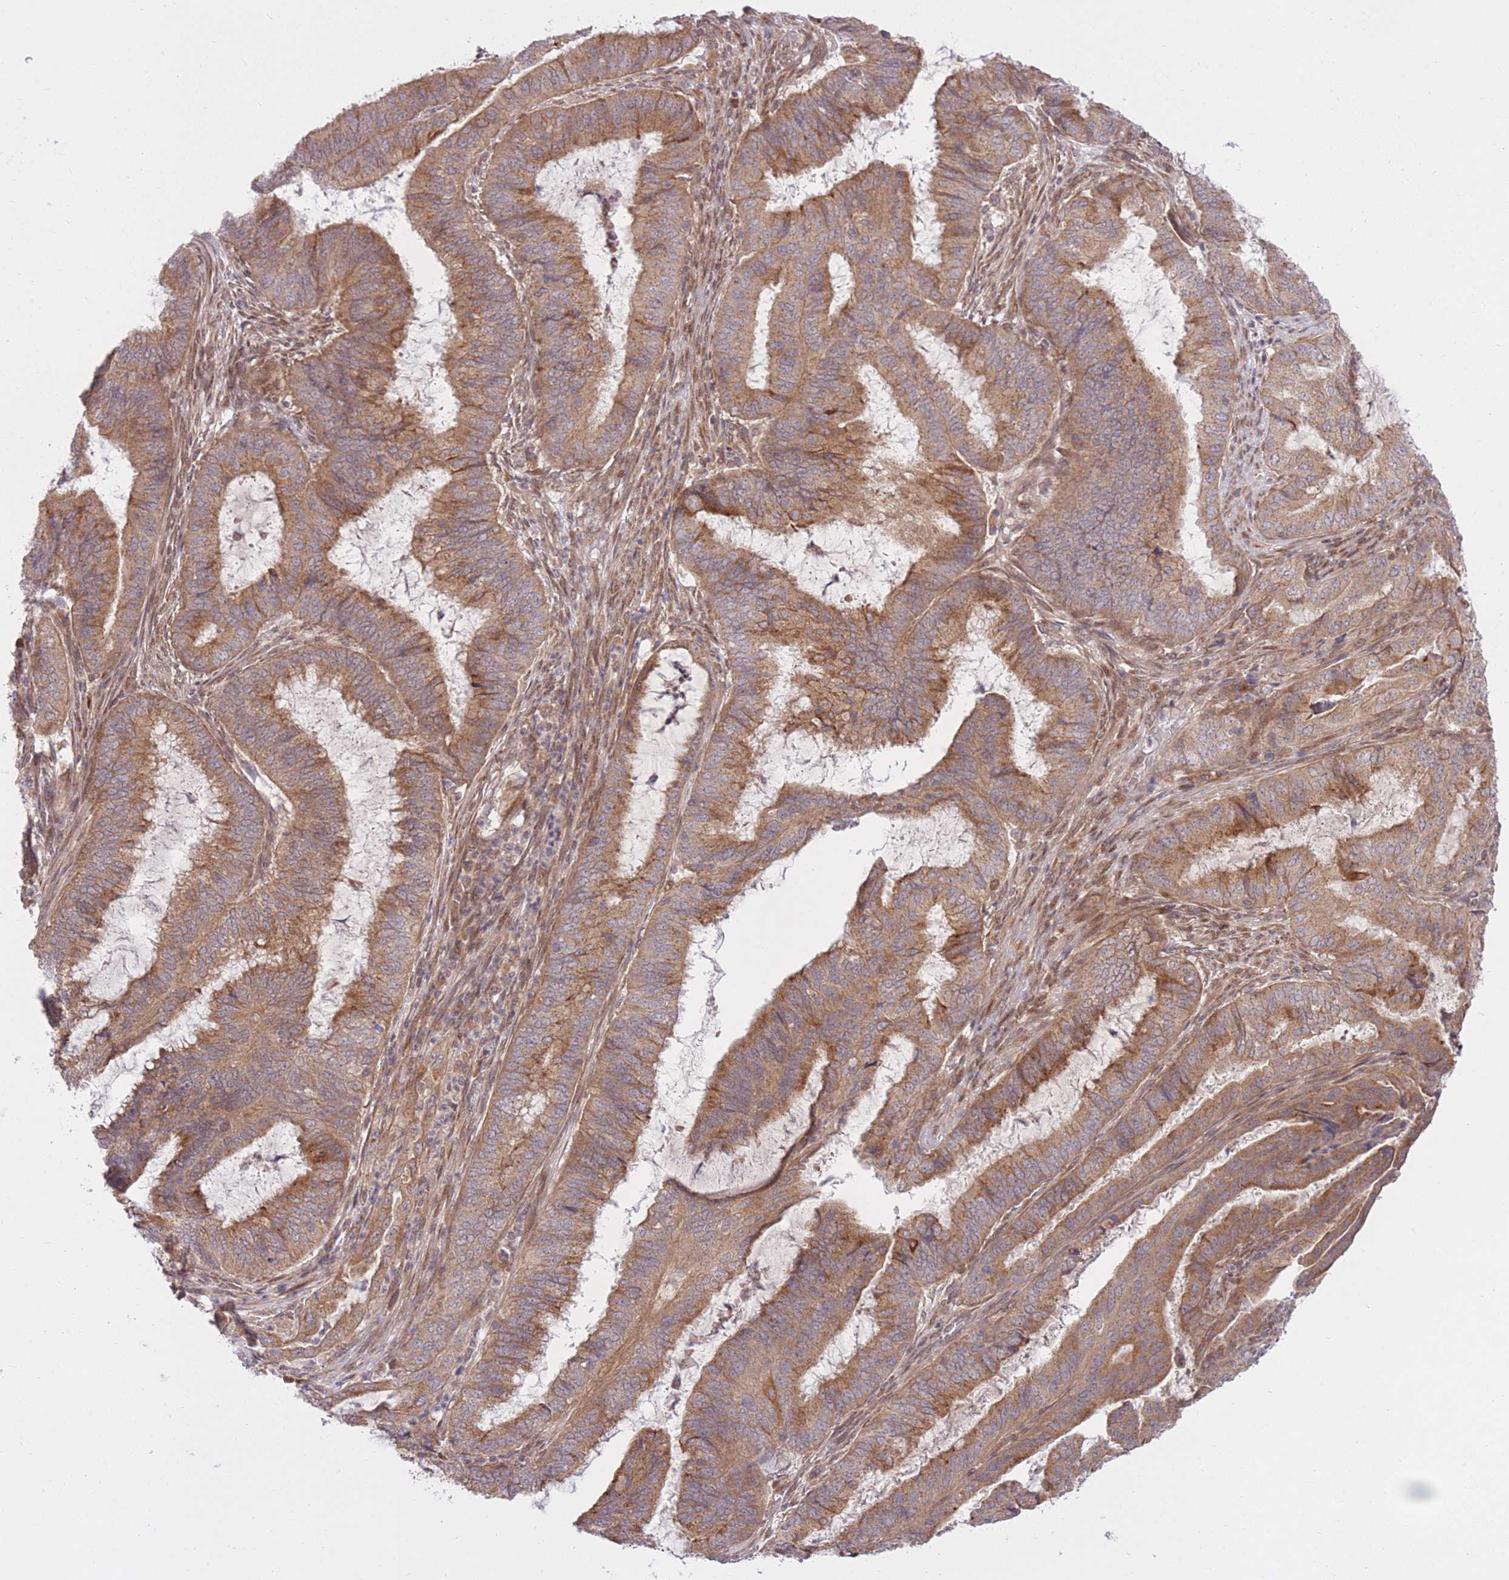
{"staining": {"intensity": "moderate", "quantity": ">75%", "location": "cytoplasmic/membranous"}, "tissue": "endometrial cancer", "cell_type": "Tumor cells", "image_type": "cancer", "snomed": [{"axis": "morphology", "description": "Adenocarcinoma, NOS"}, {"axis": "topography", "description": "Endometrium"}], "caption": "Endometrial cancer (adenocarcinoma) stained with a protein marker reveals moderate staining in tumor cells.", "gene": "ZNF391", "patient": {"sex": "female", "age": 51}}